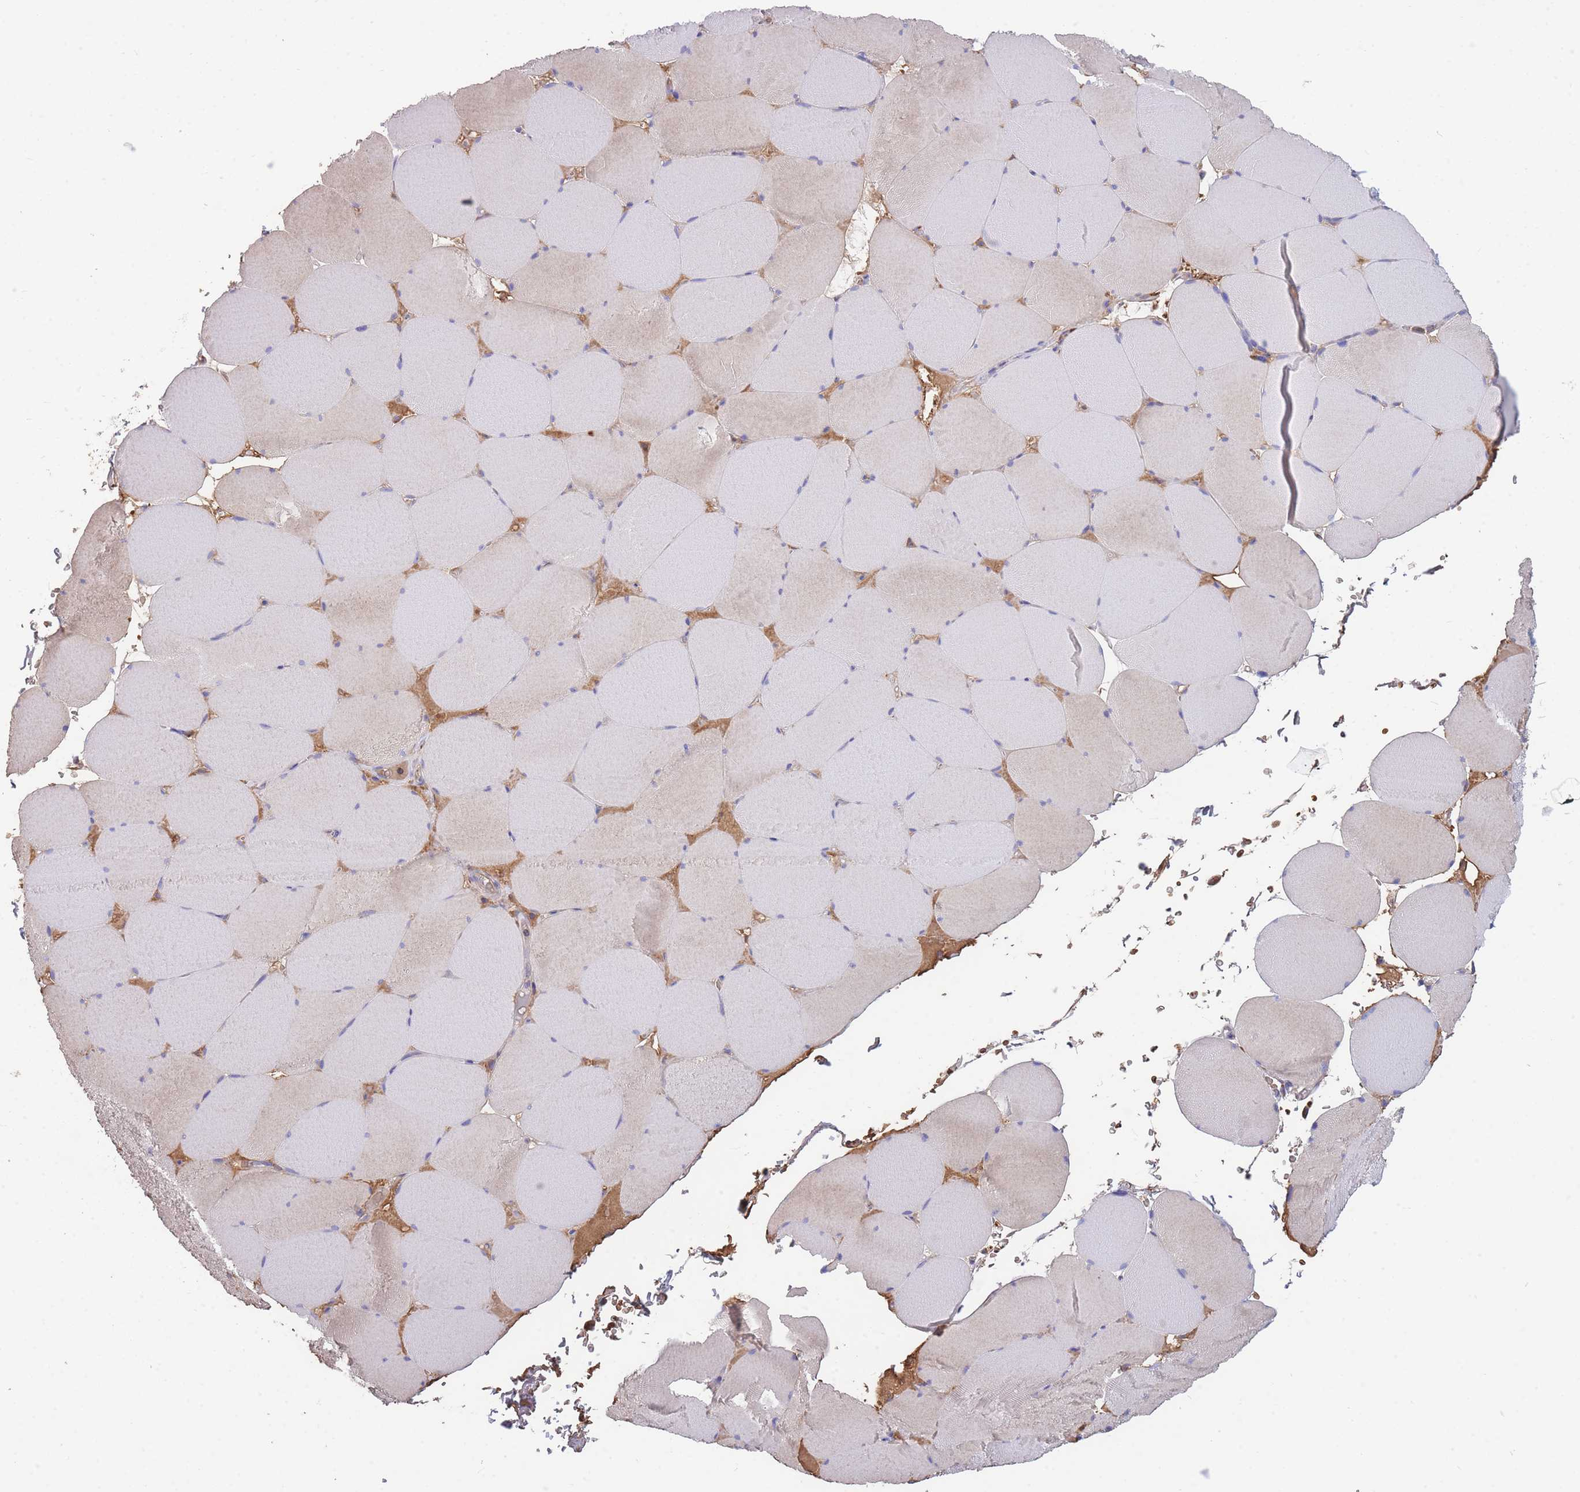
{"staining": {"intensity": "weak", "quantity": "<25%", "location": "cytoplasmic/membranous"}, "tissue": "skeletal muscle", "cell_type": "Myocytes", "image_type": "normal", "snomed": [{"axis": "morphology", "description": "Normal tissue, NOS"}, {"axis": "topography", "description": "Skeletal muscle"}, {"axis": "topography", "description": "Head-Neck"}], "caption": "Immunohistochemical staining of normal human skeletal muscle shows no significant staining in myocytes. Nuclei are stained in blue.", "gene": "ANKRD53", "patient": {"sex": "male", "age": 66}}